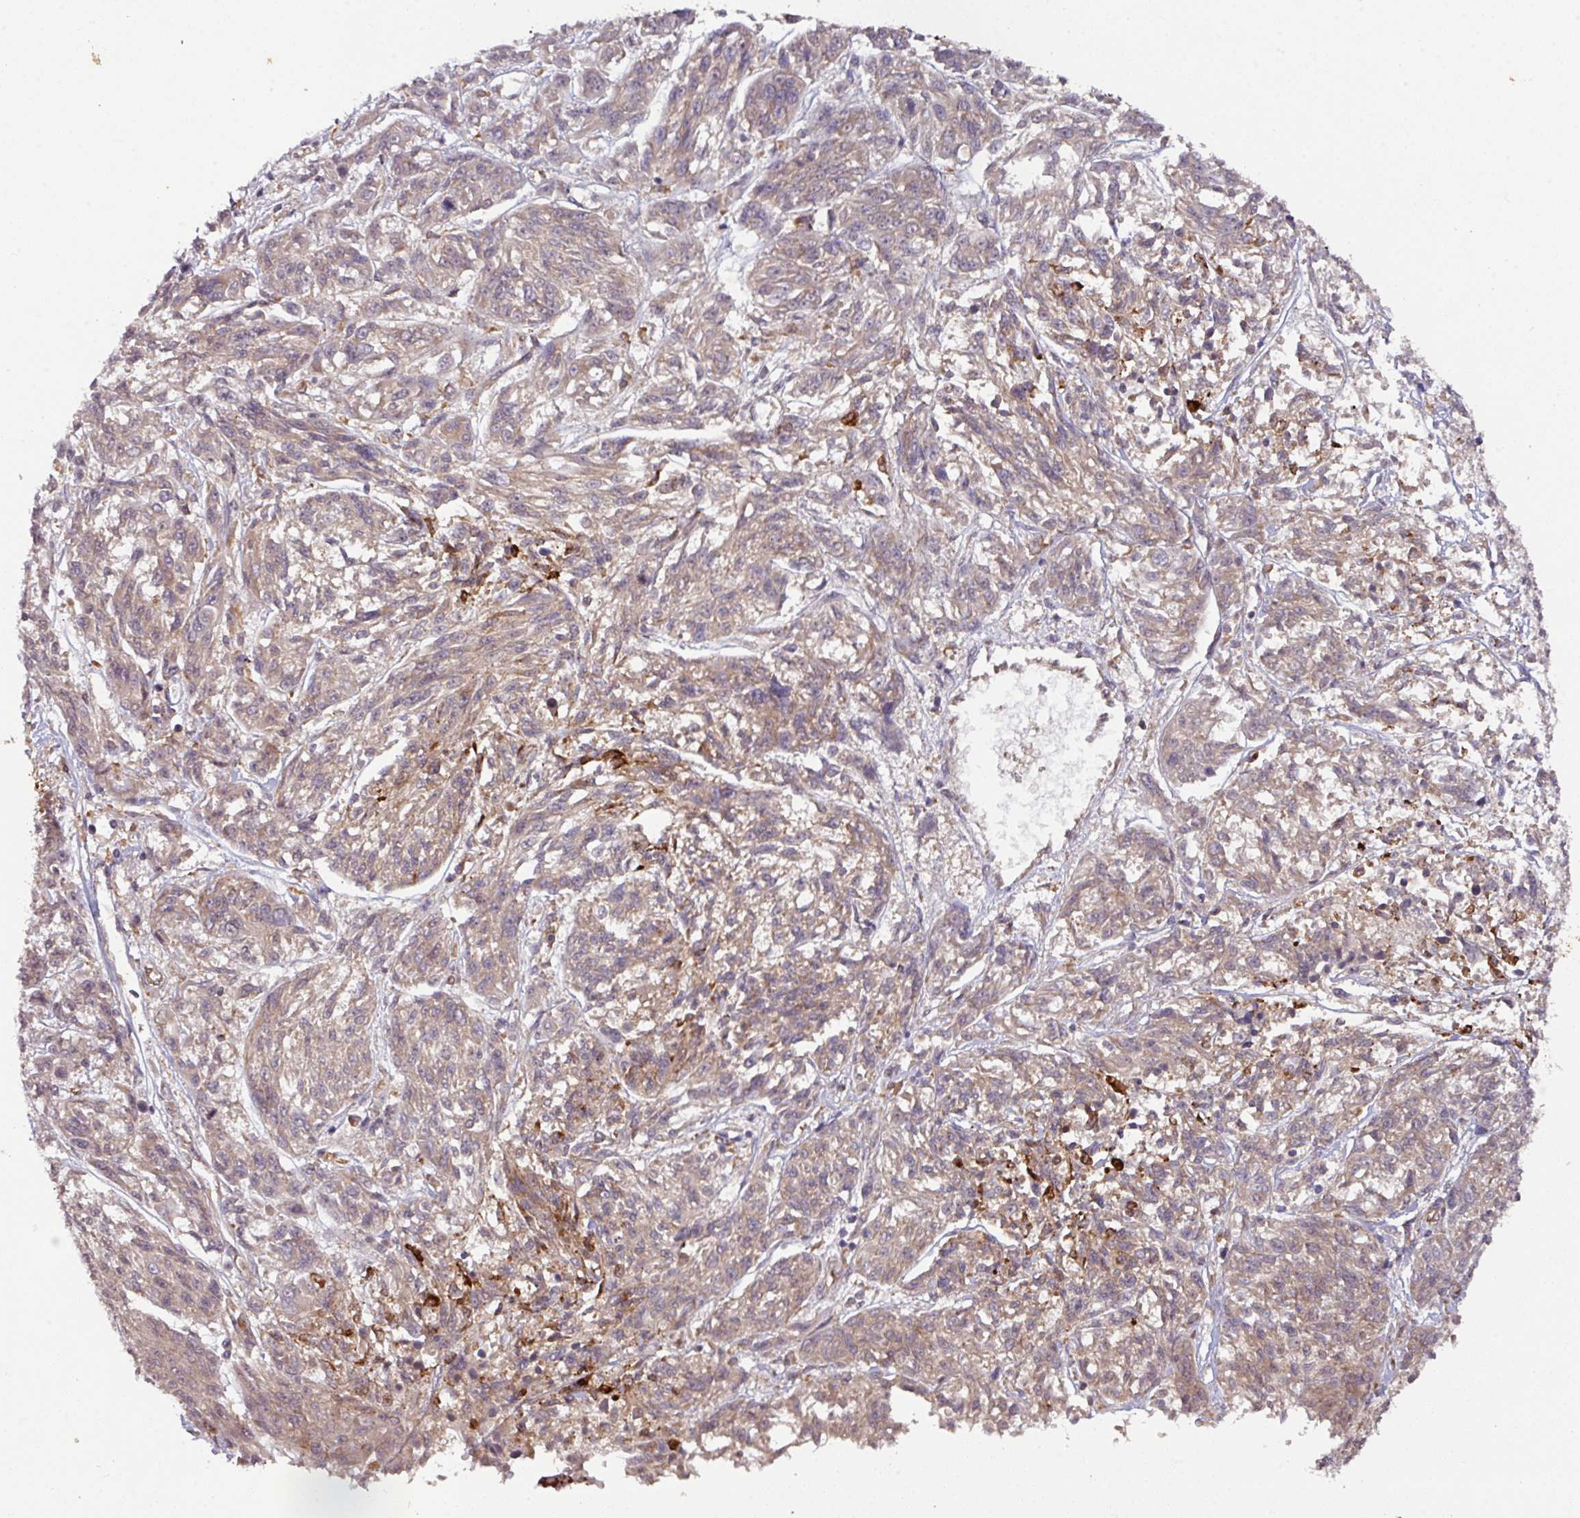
{"staining": {"intensity": "weak", "quantity": "25%-75%", "location": "cytoplasmic/membranous"}, "tissue": "melanoma", "cell_type": "Tumor cells", "image_type": "cancer", "snomed": [{"axis": "morphology", "description": "Malignant melanoma, NOS"}, {"axis": "topography", "description": "Skin"}], "caption": "High-power microscopy captured an immunohistochemistry photomicrograph of melanoma, revealing weak cytoplasmic/membranous positivity in approximately 25%-75% of tumor cells.", "gene": "CYFIP2", "patient": {"sex": "male", "age": 53}}